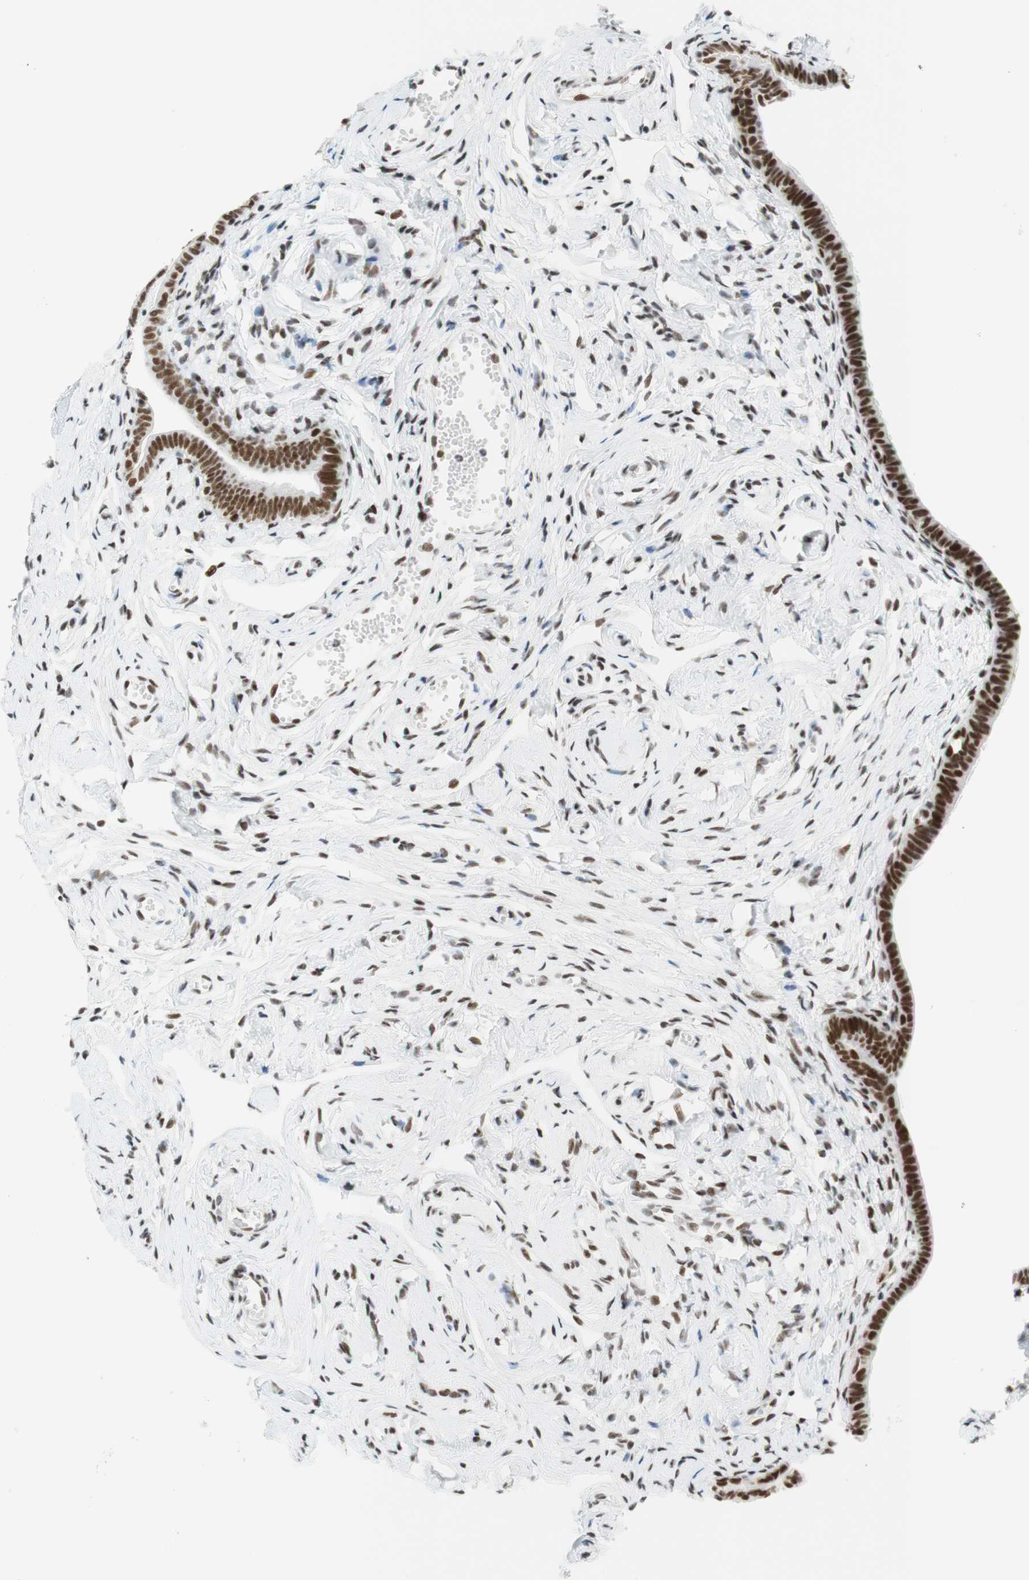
{"staining": {"intensity": "strong", "quantity": ">75%", "location": "nuclear"}, "tissue": "fallopian tube", "cell_type": "Glandular cells", "image_type": "normal", "snomed": [{"axis": "morphology", "description": "Normal tissue, NOS"}, {"axis": "topography", "description": "Fallopian tube"}], "caption": "Fallopian tube was stained to show a protein in brown. There is high levels of strong nuclear staining in about >75% of glandular cells. (Brightfield microscopy of DAB IHC at high magnification).", "gene": "RNF20", "patient": {"sex": "female", "age": 71}}